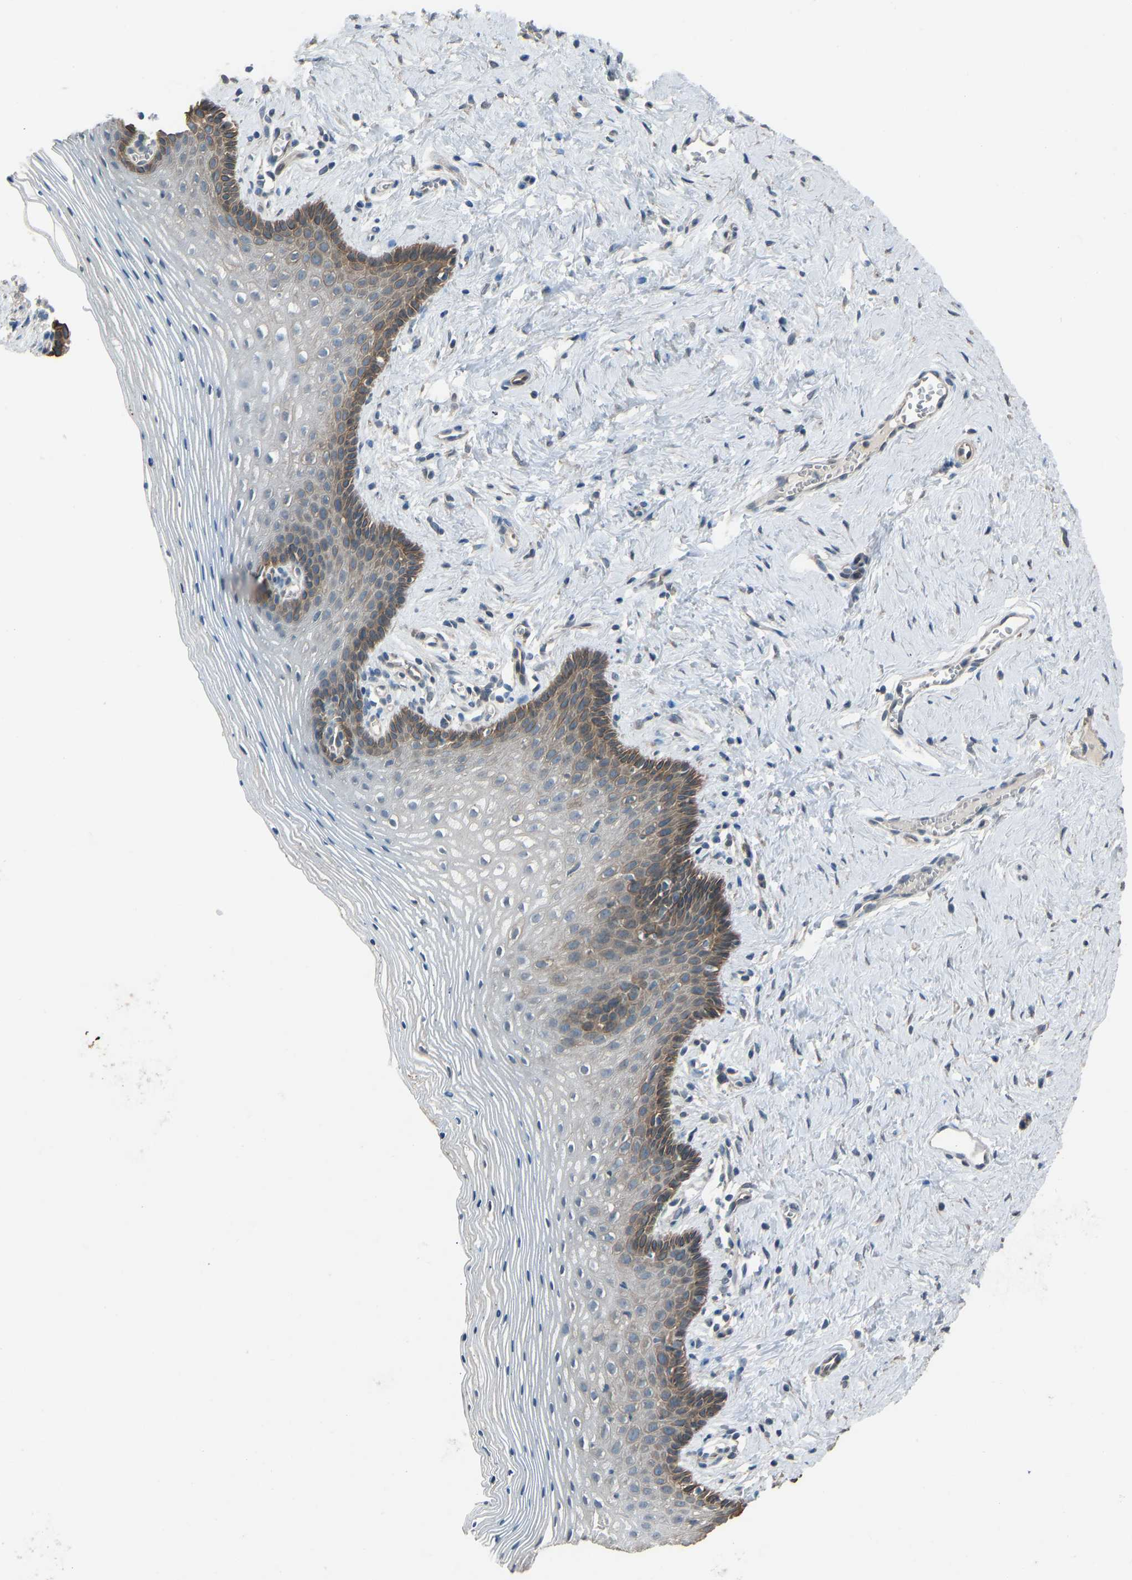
{"staining": {"intensity": "moderate", "quantity": "25%-75%", "location": "cytoplasmic/membranous"}, "tissue": "vagina", "cell_type": "Squamous epithelial cells", "image_type": "normal", "snomed": [{"axis": "morphology", "description": "Normal tissue, NOS"}, {"axis": "topography", "description": "Vagina"}], "caption": "The image reveals staining of benign vagina, revealing moderate cytoplasmic/membranous protein staining (brown color) within squamous epithelial cells. (Brightfield microscopy of DAB IHC at high magnification).", "gene": "SLC43A1", "patient": {"sex": "female", "age": 32}}